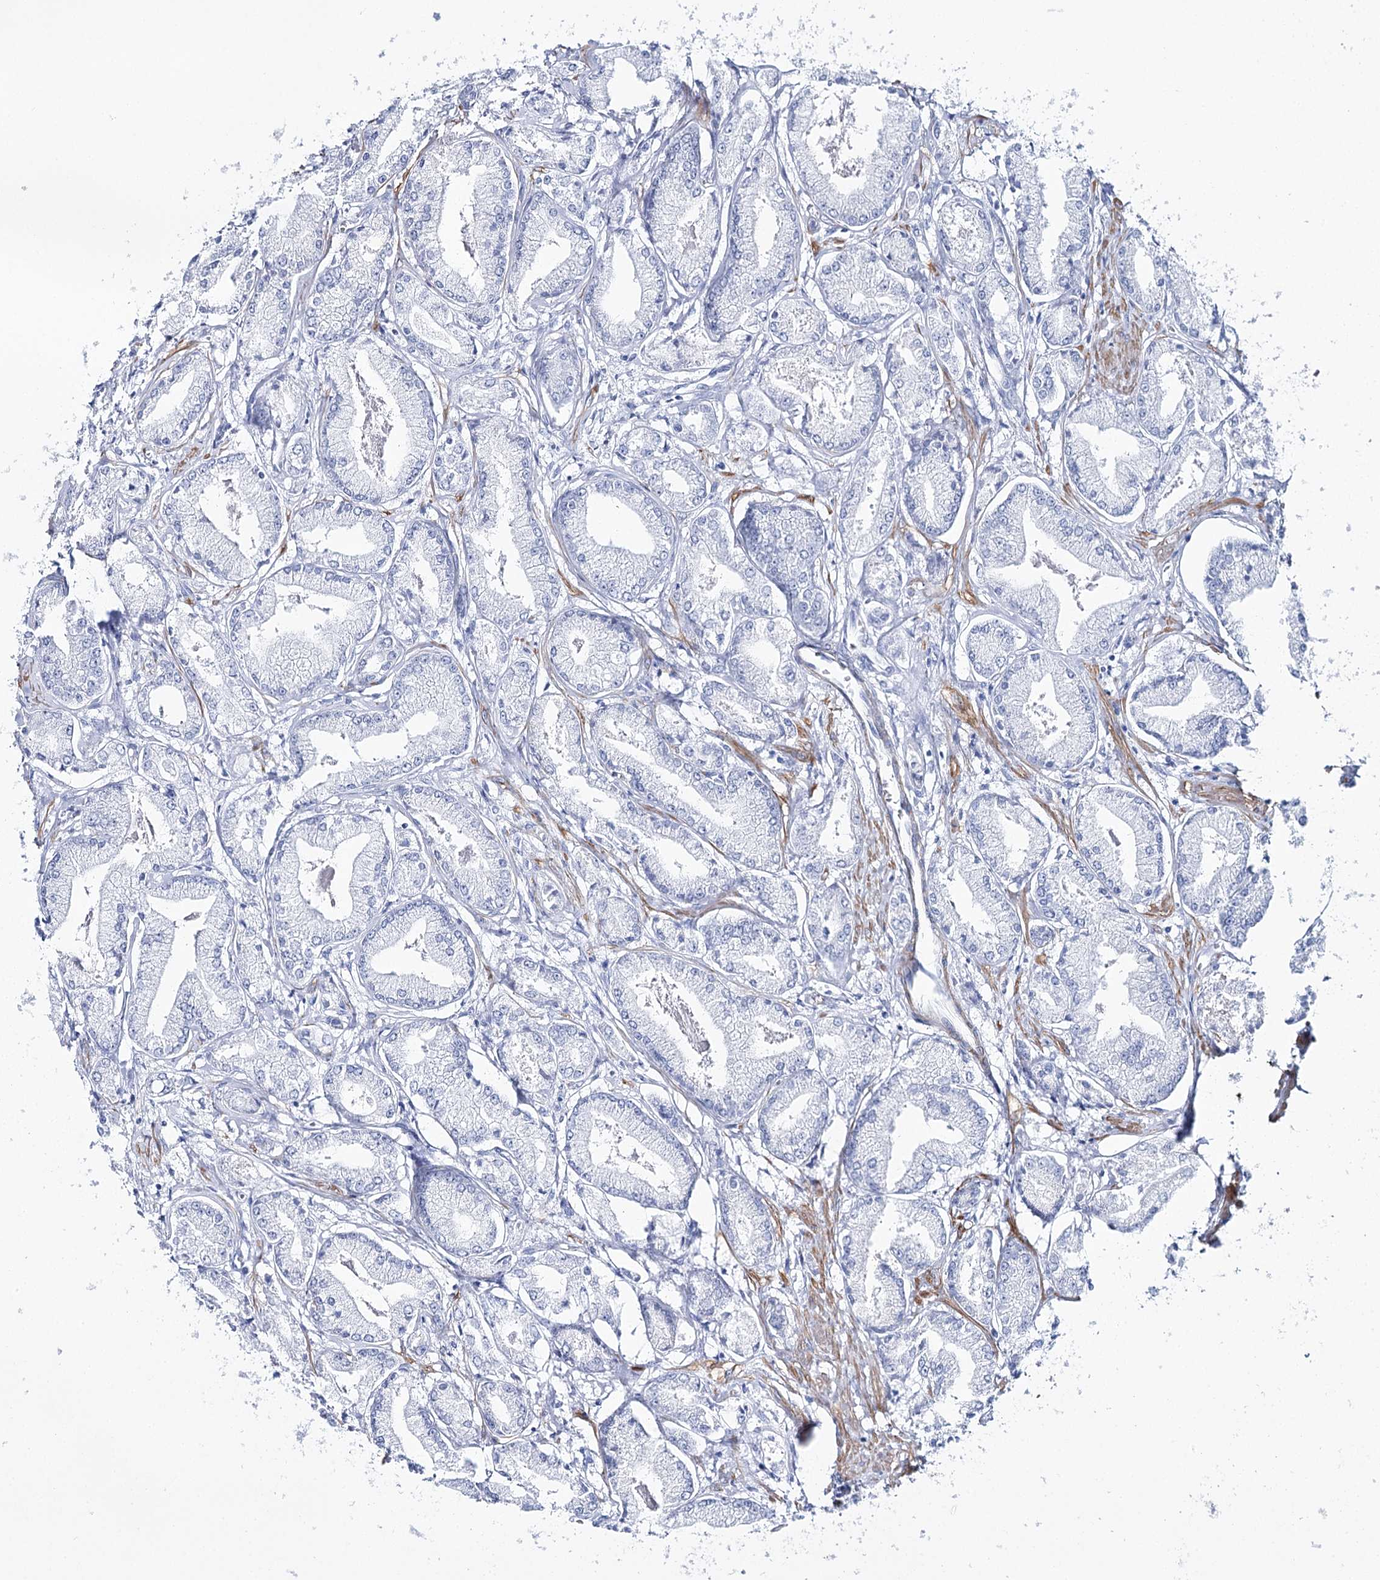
{"staining": {"intensity": "negative", "quantity": "none", "location": "none"}, "tissue": "prostate cancer", "cell_type": "Tumor cells", "image_type": "cancer", "snomed": [{"axis": "morphology", "description": "Adenocarcinoma, Low grade"}, {"axis": "topography", "description": "Prostate"}], "caption": "A micrograph of human prostate cancer (adenocarcinoma (low-grade)) is negative for staining in tumor cells. (DAB (3,3'-diaminobenzidine) immunohistochemistry (IHC) visualized using brightfield microscopy, high magnification).", "gene": "CSN3", "patient": {"sex": "male", "age": 60}}